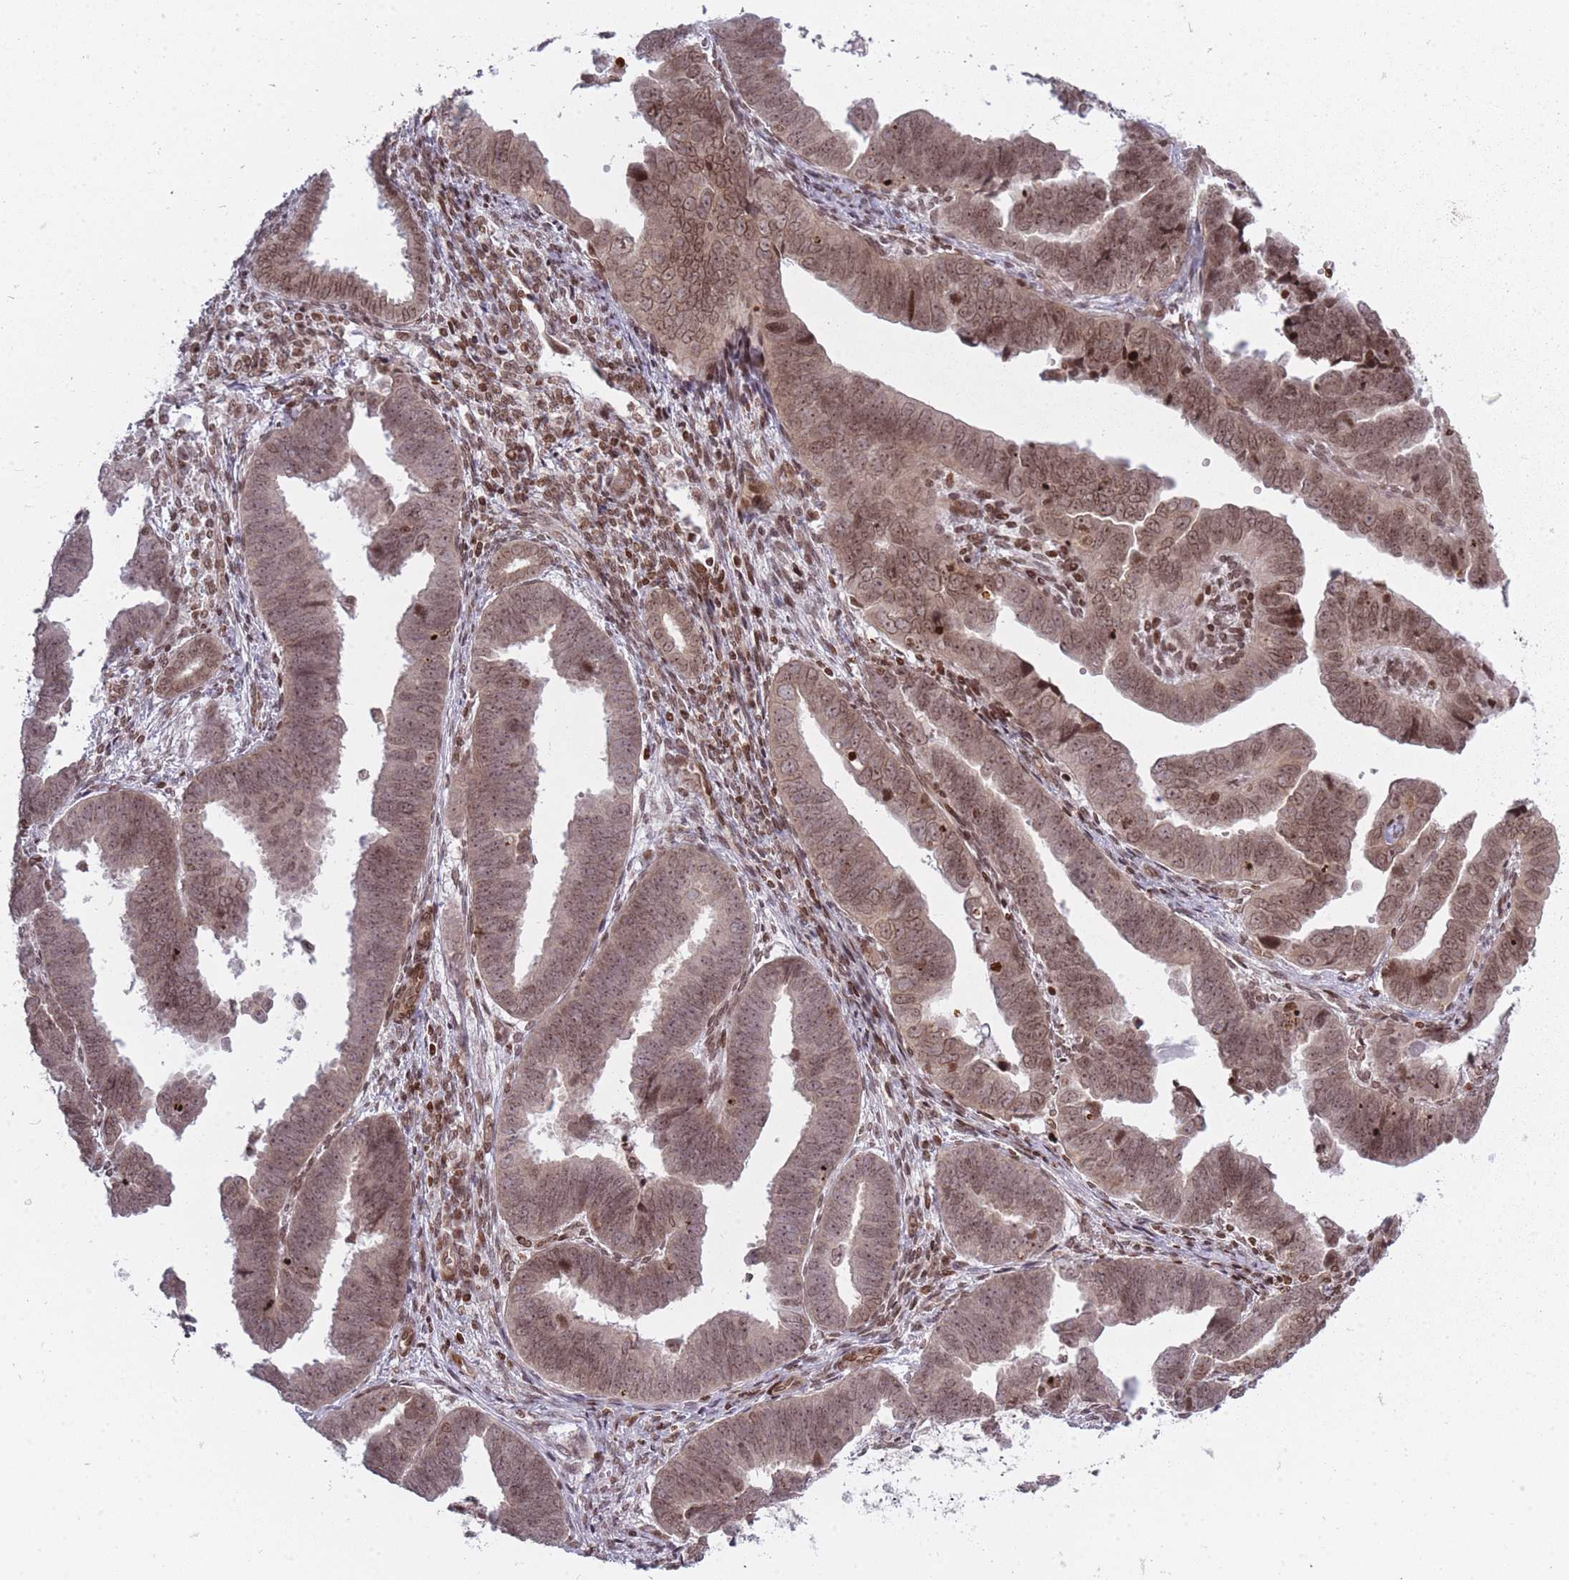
{"staining": {"intensity": "moderate", "quantity": ">75%", "location": "nuclear"}, "tissue": "endometrial cancer", "cell_type": "Tumor cells", "image_type": "cancer", "snomed": [{"axis": "morphology", "description": "Adenocarcinoma, NOS"}, {"axis": "topography", "description": "Endometrium"}], "caption": "Immunohistochemistry (IHC) micrograph of human endometrial cancer stained for a protein (brown), which shows medium levels of moderate nuclear positivity in approximately >75% of tumor cells.", "gene": "TMC6", "patient": {"sex": "female", "age": 75}}